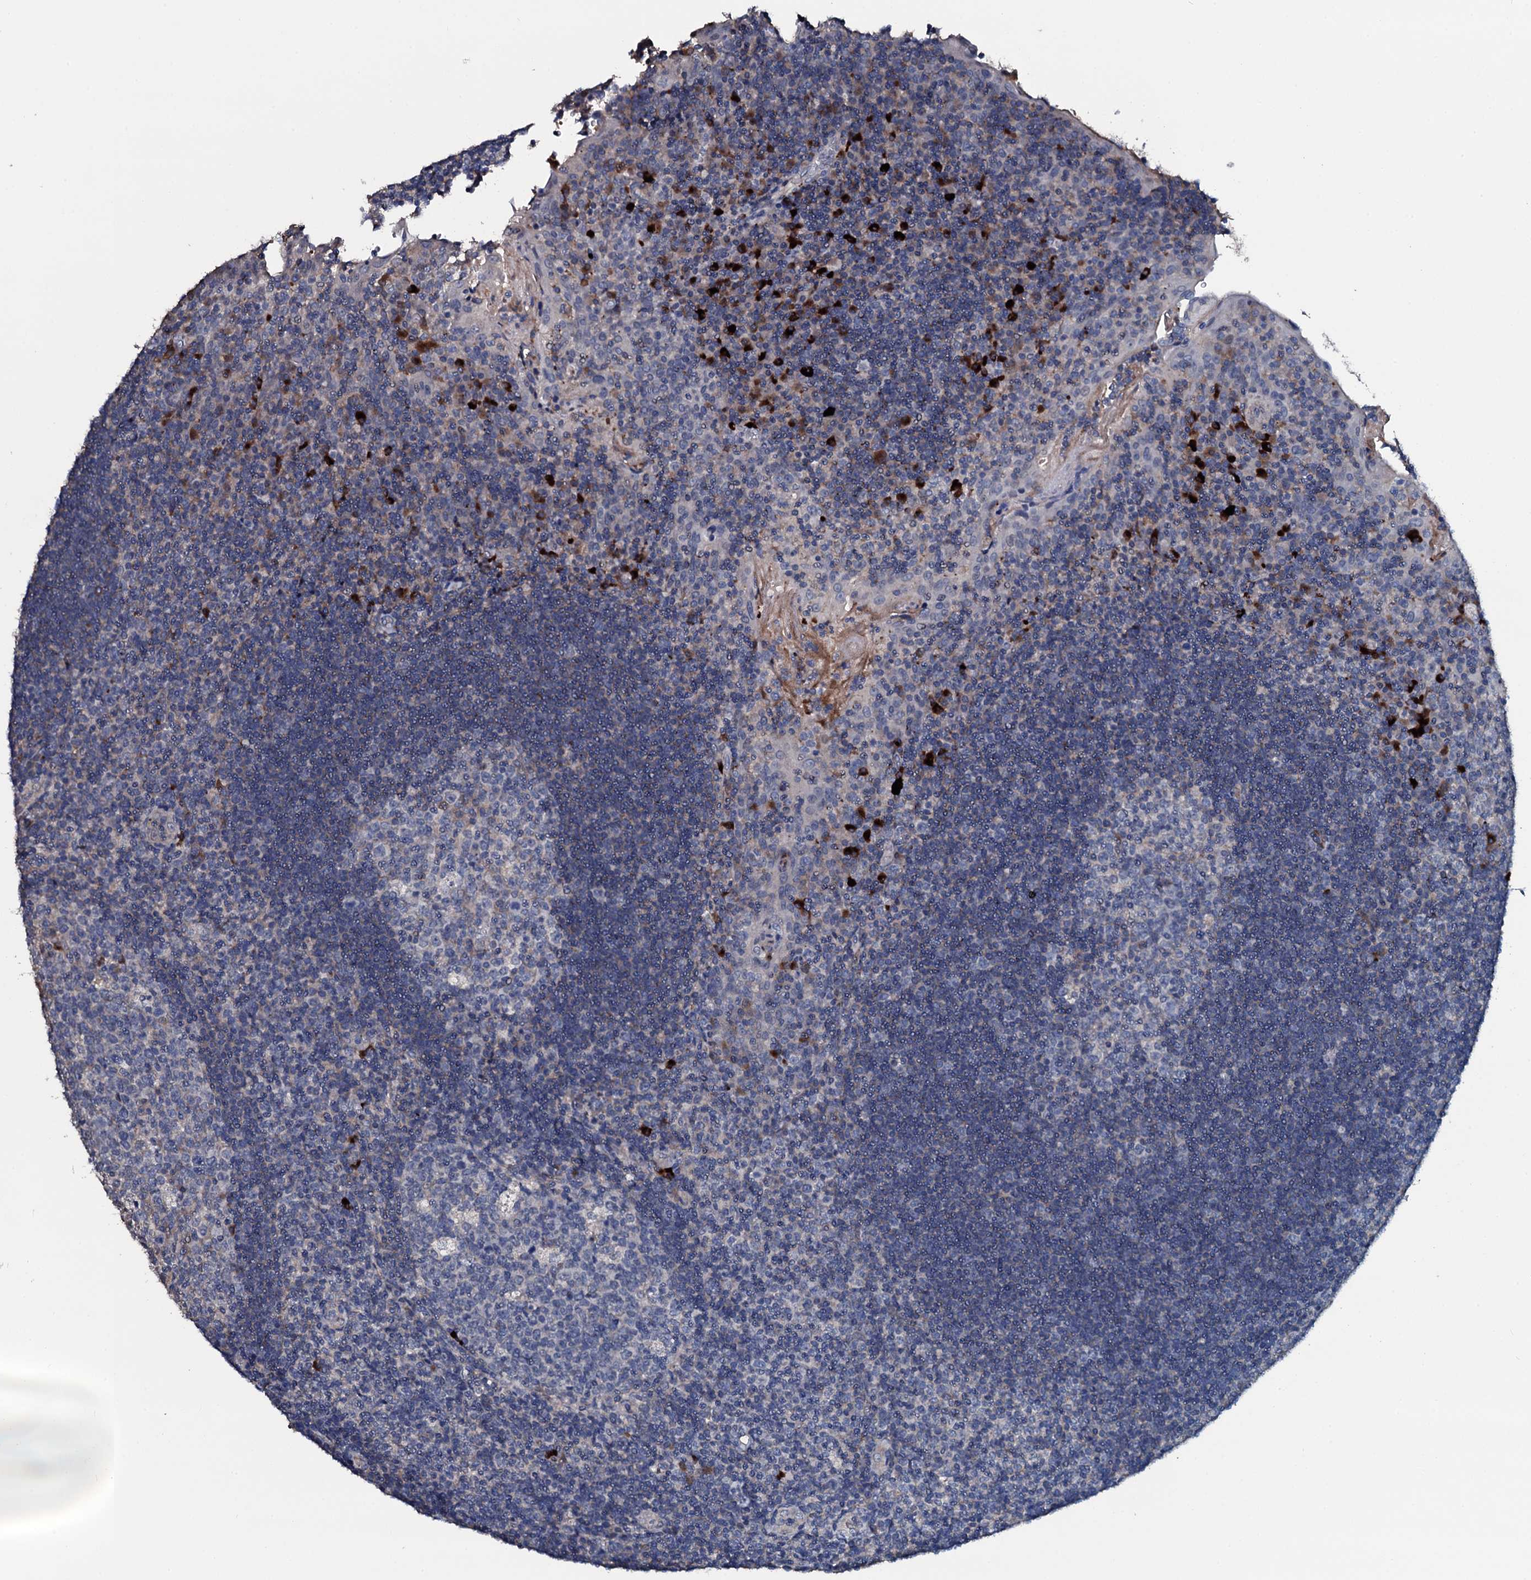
{"staining": {"intensity": "negative", "quantity": "none", "location": "none"}, "tissue": "tonsil", "cell_type": "Germinal center cells", "image_type": "normal", "snomed": [{"axis": "morphology", "description": "Normal tissue, NOS"}, {"axis": "topography", "description": "Tonsil"}], "caption": "The immunohistochemistry (IHC) micrograph has no significant staining in germinal center cells of tonsil. The staining was performed using DAB (3,3'-diaminobenzidine) to visualize the protein expression in brown, while the nuclei were stained in blue with hematoxylin (Magnification: 20x).", "gene": "IL12B", "patient": {"sex": "male", "age": 17}}